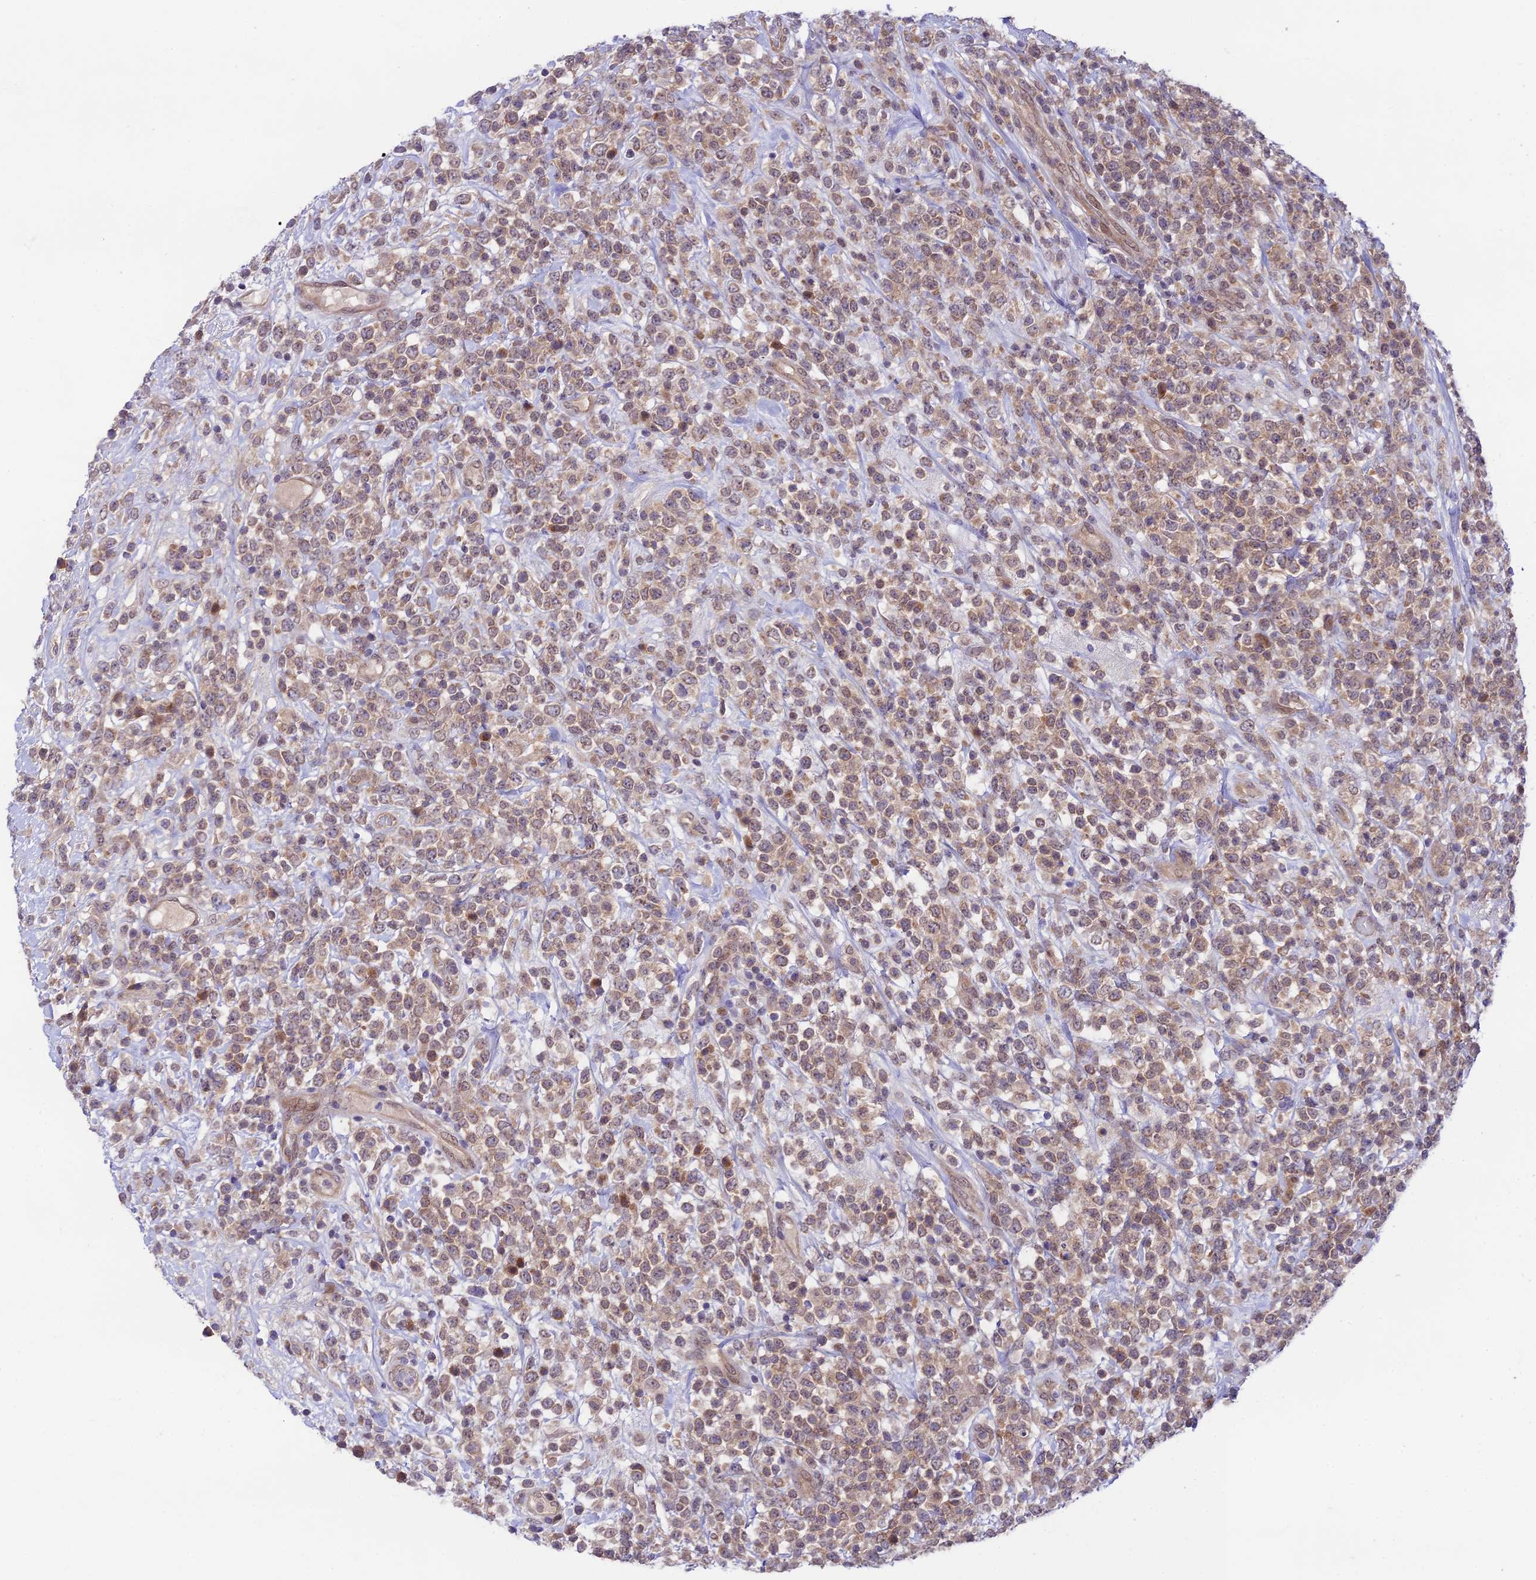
{"staining": {"intensity": "weak", "quantity": ">75%", "location": "cytoplasmic/membranous,nuclear"}, "tissue": "lymphoma", "cell_type": "Tumor cells", "image_type": "cancer", "snomed": [{"axis": "morphology", "description": "Malignant lymphoma, non-Hodgkin's type, High grade"}, {"axis": "topography", "description": "Colon"}], "caption": "Brown immunohistochemical staining in human malignant lymphoma, non-Hodgkin's type (high-grade) reveals weak cytoplasmic/membranous and nuclear staining in about >75% of tumor cells.", "gene": "TRIM40", "patient": {"sex": "female", "age": 53}}